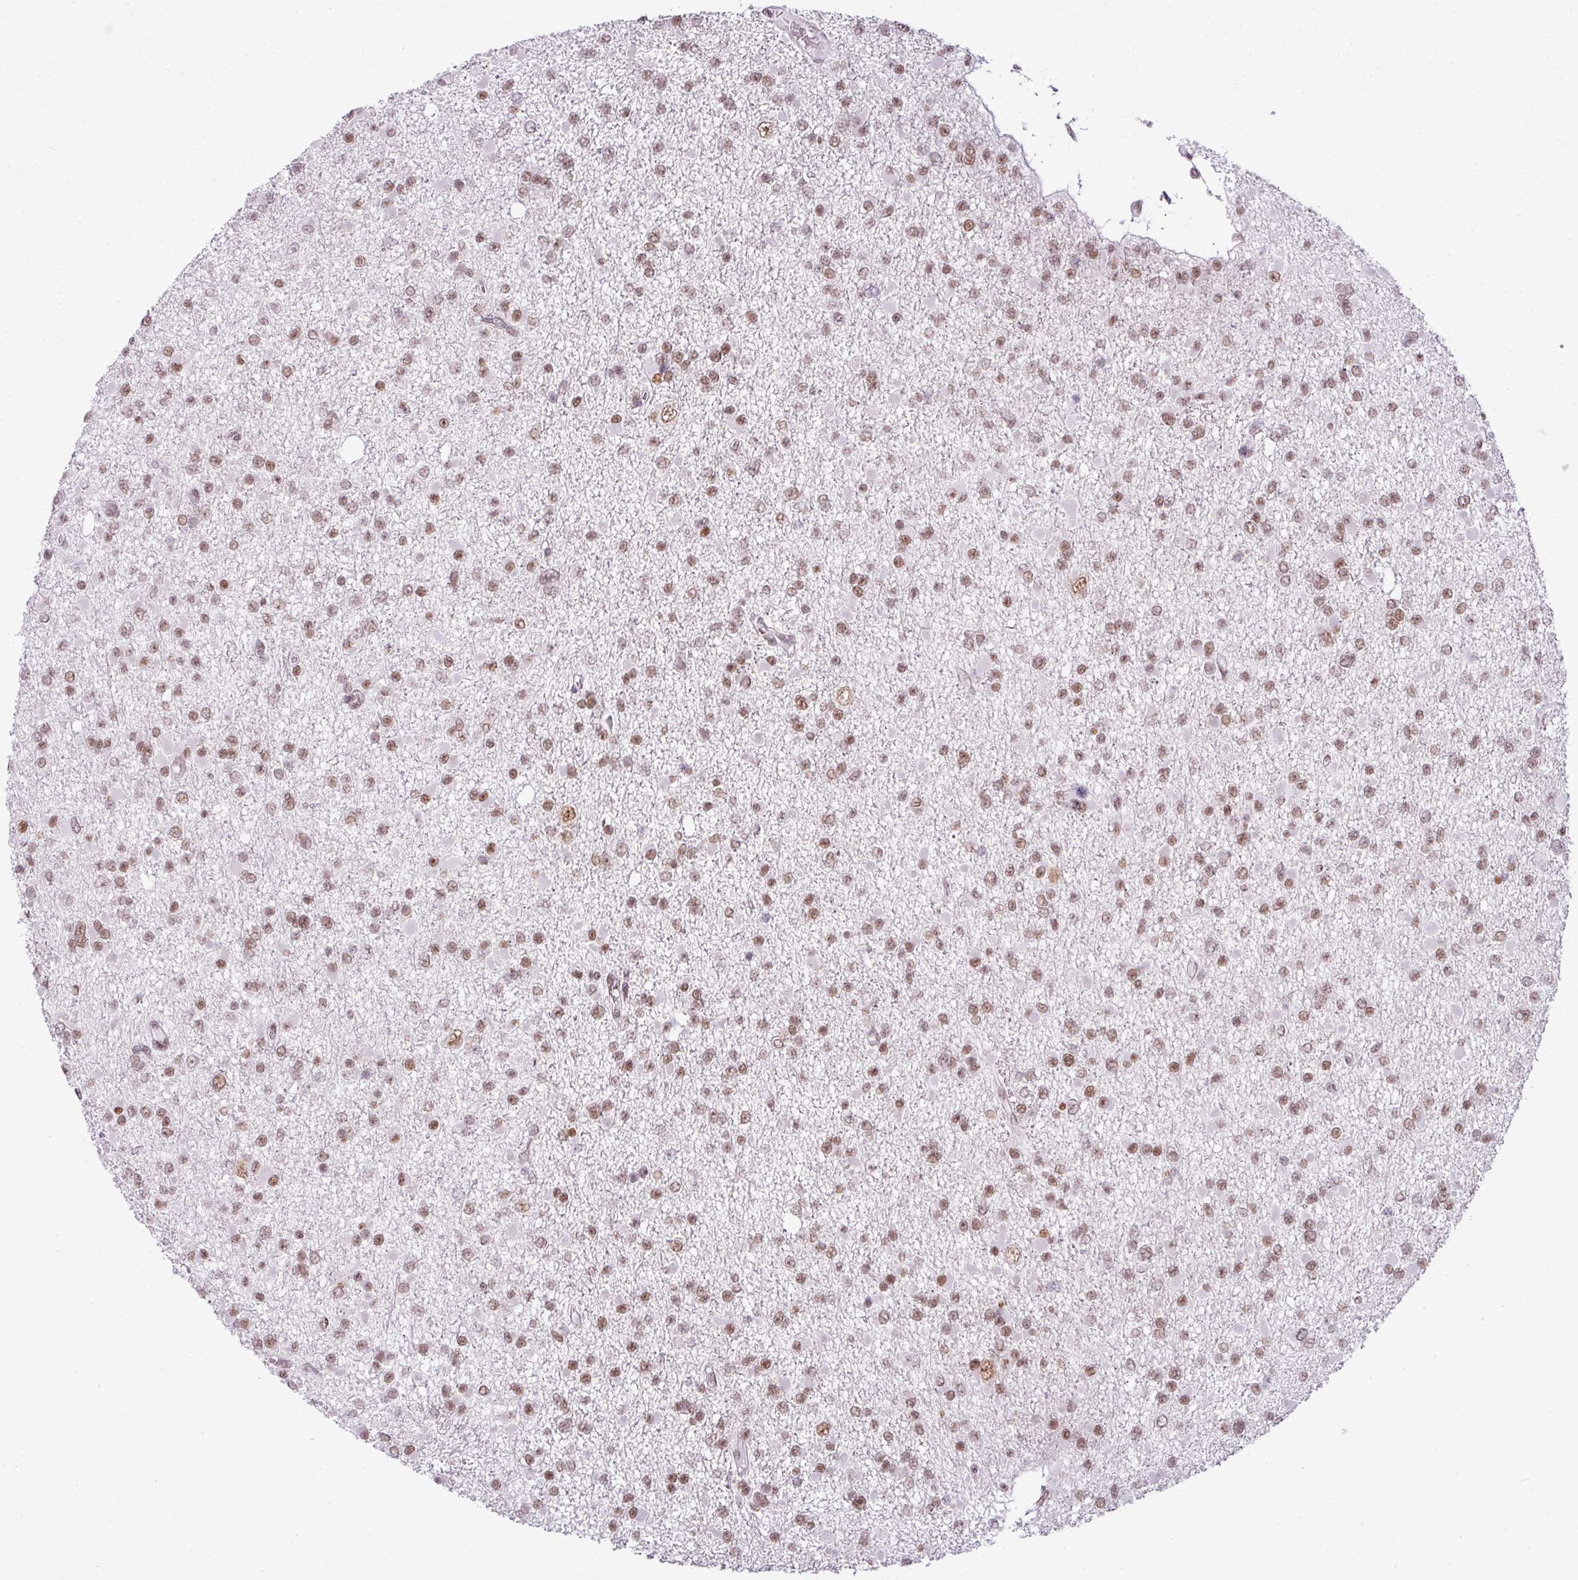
{"staining": {"intensity": "moderate", "quantity": ">75%", "location": "nuclear"}, "tissue": "glioma", "cell_type": "Tumor cells", "image_type": "cancer", "snomed": [{"axis": "morphology", "description": "Glioma, malignant, Low grade"}, {"axis": "topography", "description": "Brain"}], "caption": "Immunohistochemical staining of glioma demonstrates medium levels of moderate nuclear protein expression in approximately >75% of tumor cells.", "gene": "ARL6IP4", "patient": {"sex": "female", "age": 22}}